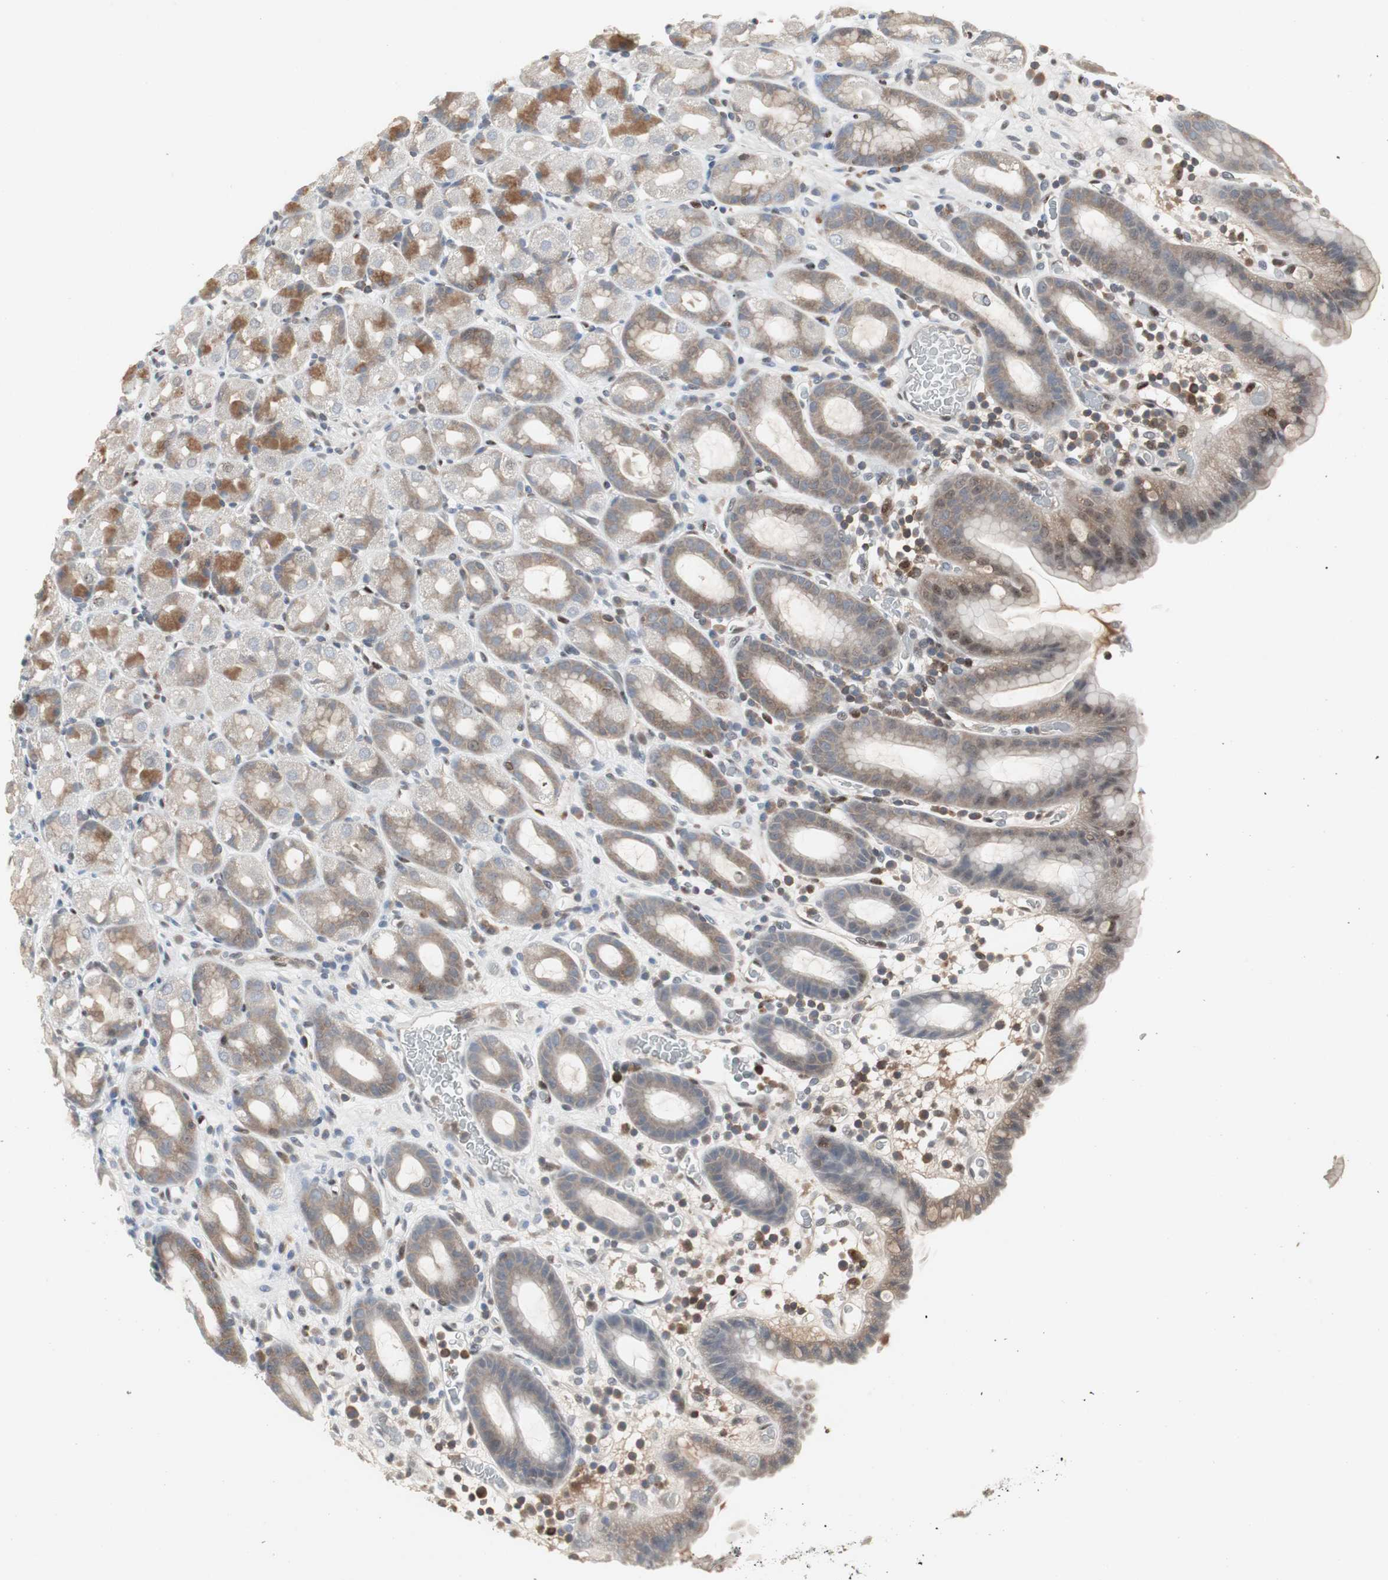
{"staining": {"intensity": "moderate", "quantity": "25%-75%", "location": "cytoplasmic/membranous,nuclear"}, "tissue": "stomach", "cell_type": "Glandular cells", "image_type": "normal", "snomed": [{"axis": "morphology", "description": "Normal tissue, NOS"}, {"axis": "topography", "description": "Stomach, upper"}], "caption": "Immunohistochemical staining of benign stomach demonstrates moderate cytoplasmic/membranous,nuclear protein positivity in about 25%-75% of glandular cells.", "gene": "GRK2", "patient": {"sex": "male", "age": 68}}